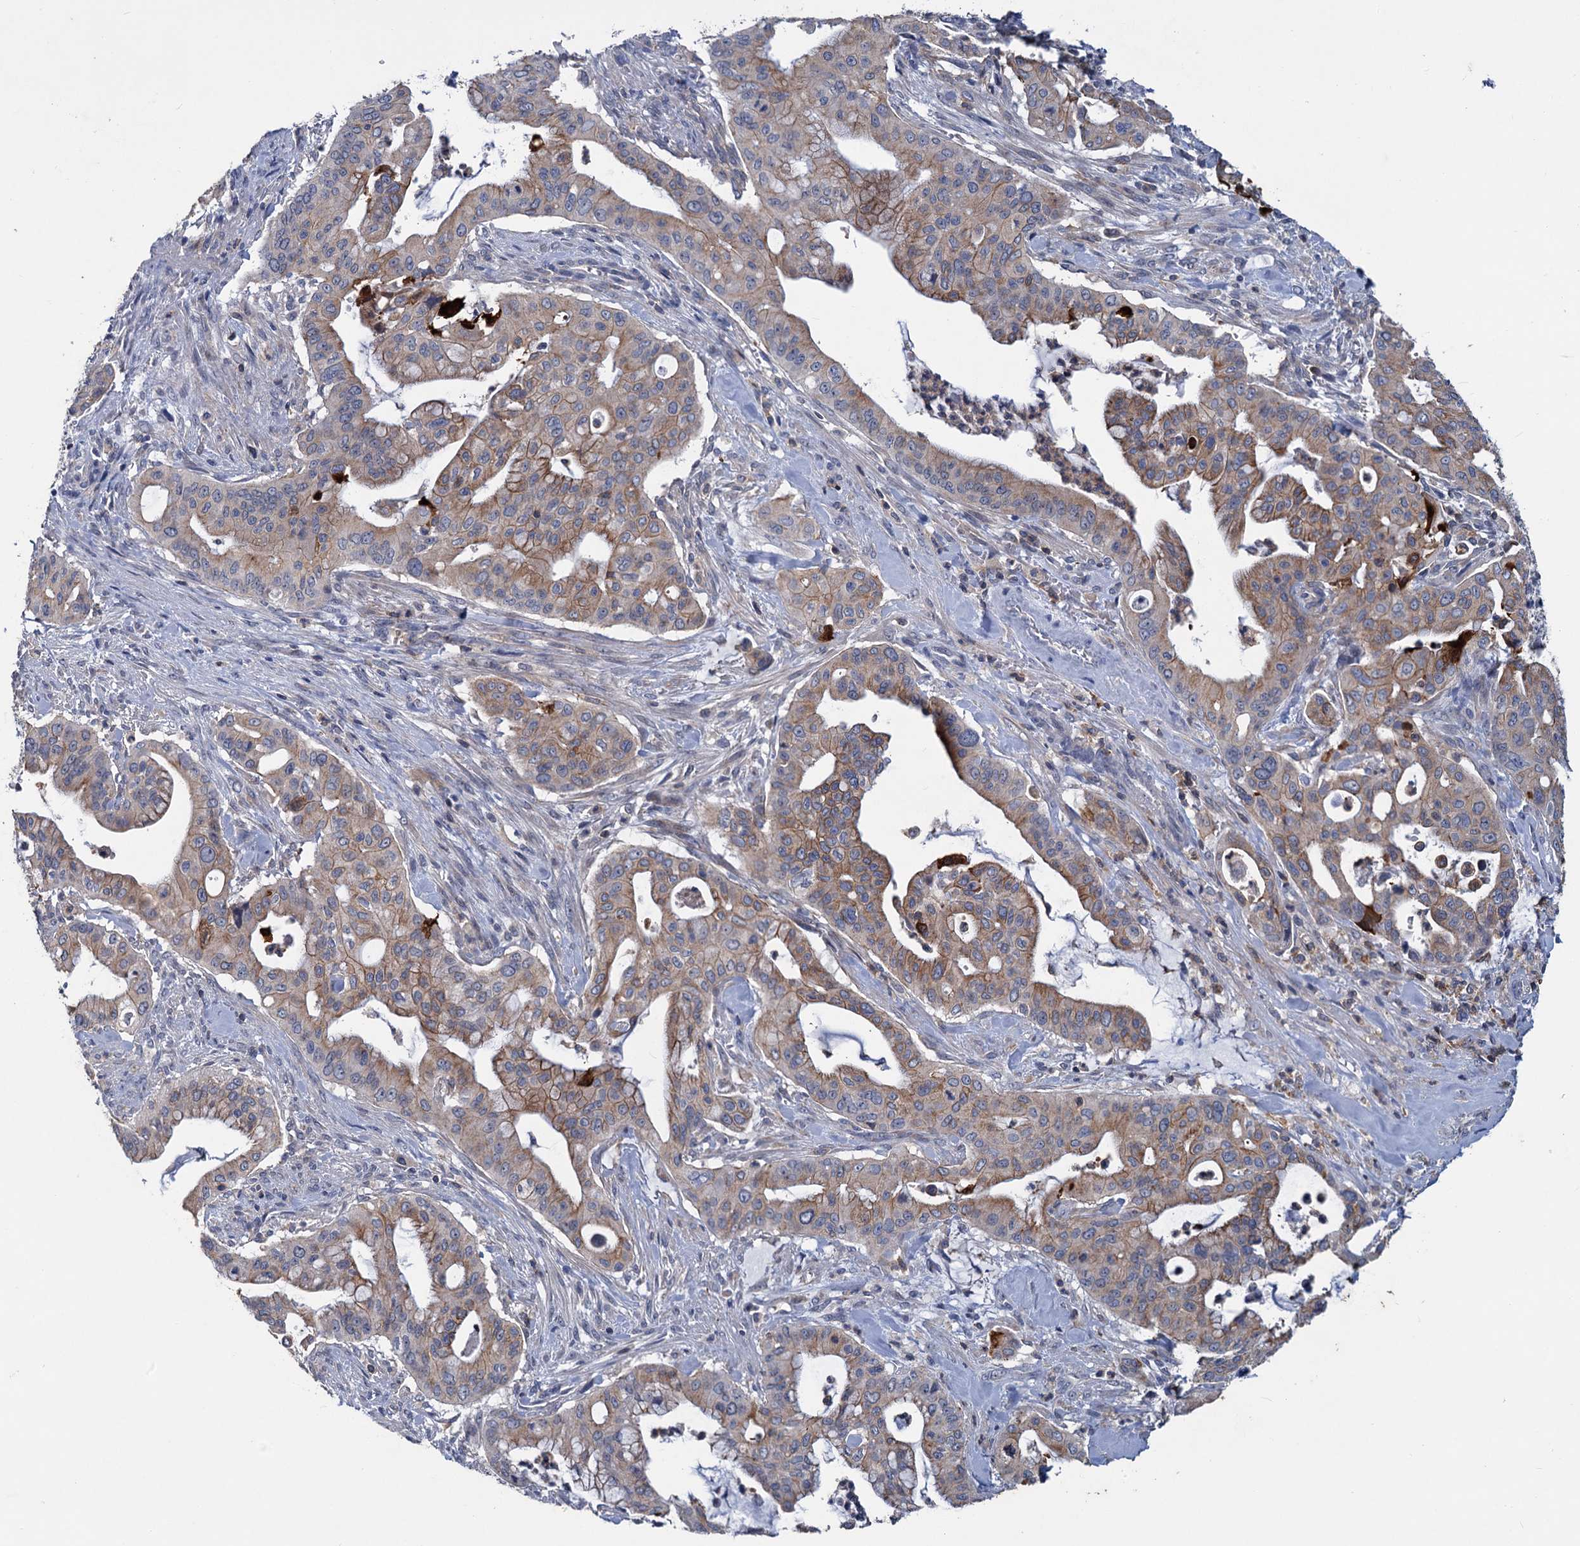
{"staining": {"intensity": "moderate", "quantity": "25%-75%", "location": "cytoplasmic/membranous"}, "tissue": "pancreatic cancer", "cell_type": "Tumor cells", "image_type": "cancer", "snomed": [{"axis": "morphology", "description": "Adenocarcinoma, NOS"}, {"axis": "topography", "description": "Pancreas"}], "caption": "About 25%-75% of tumor cells in human pancreatic cancer display moderate cytoplasmic/membranous protein positivity as visualized by brown immunohistochemical staining.", "gene": "LRCH4", "patient": {"sex": "male", "age": 46}}